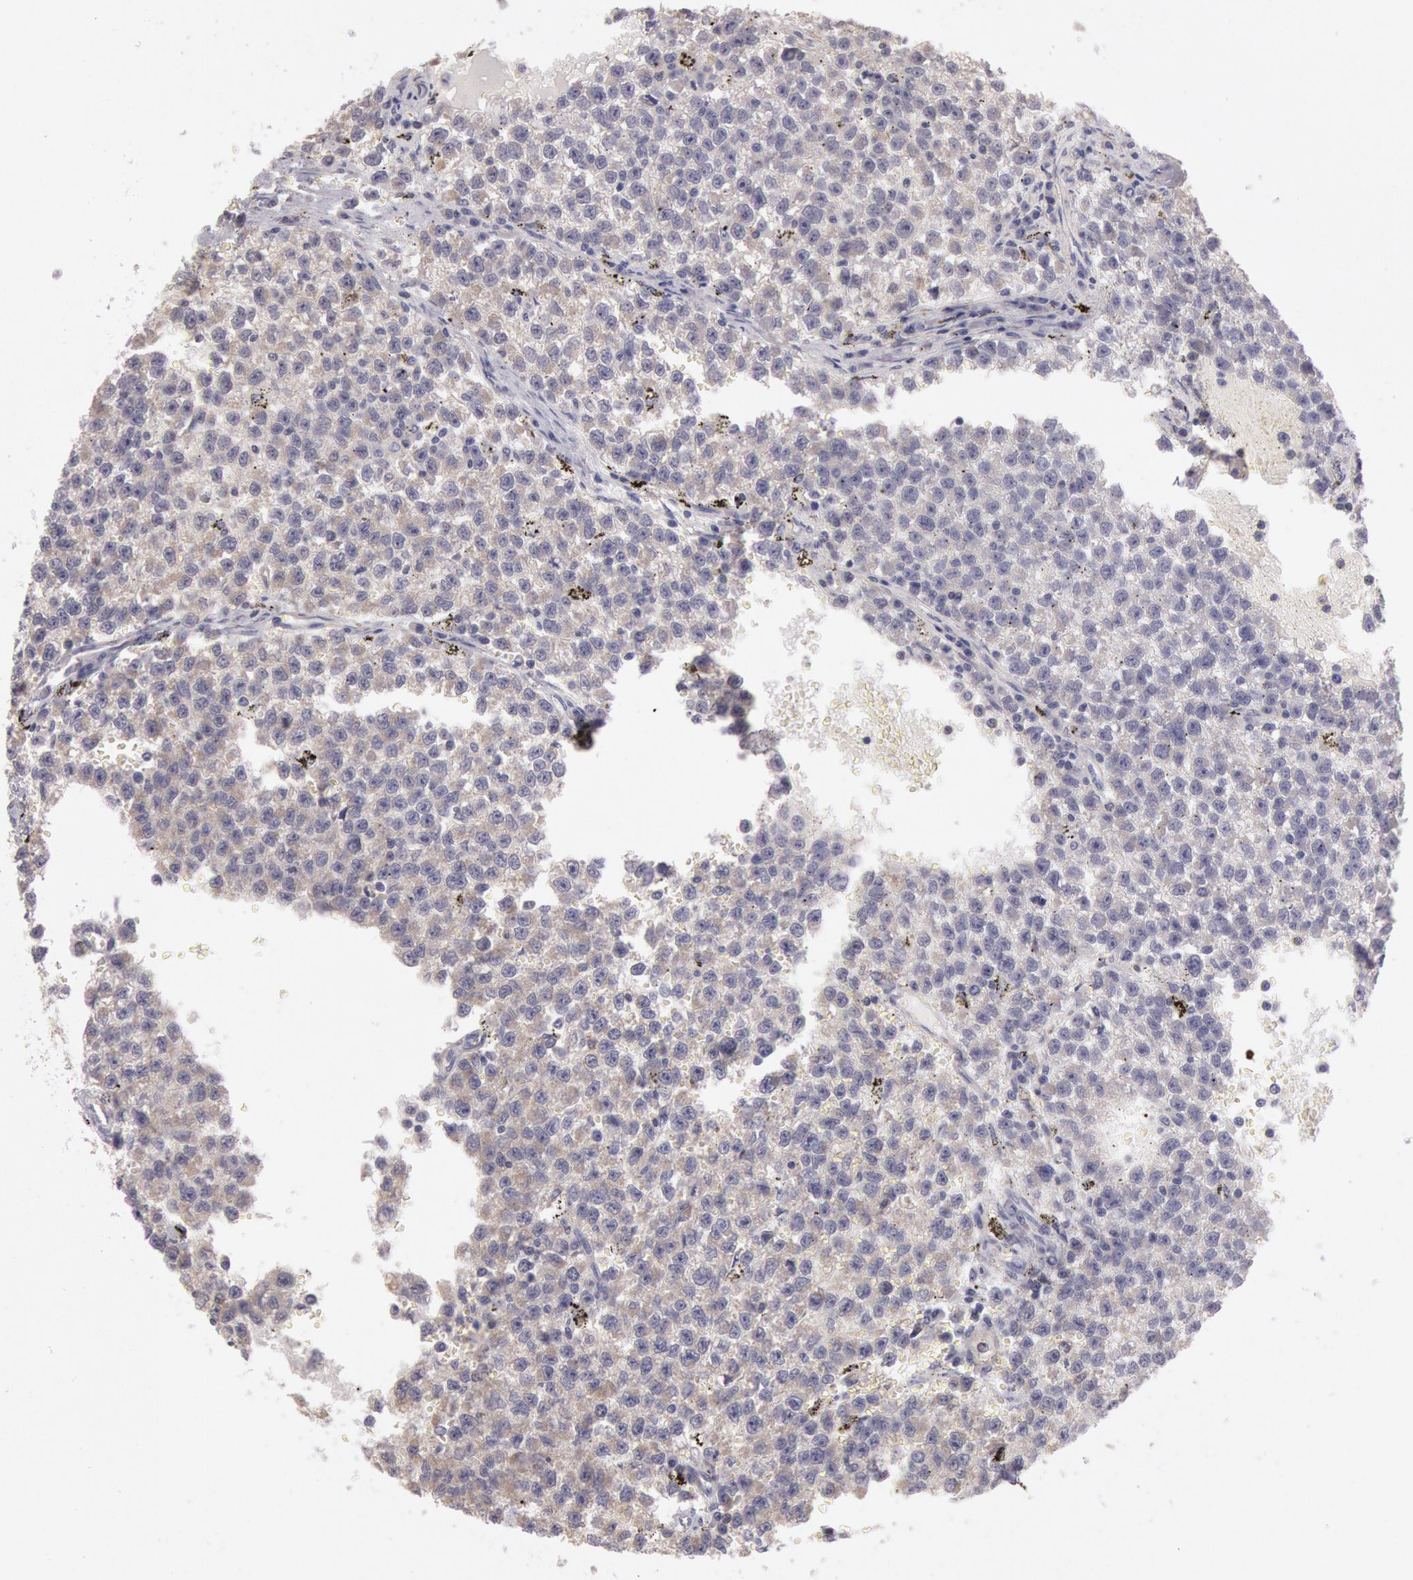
{"staining": {"intensity": "weak", "quantity": ">75%", "location": "cytoplasmic/membranous"}, "tissue": "testis cancer", "cell_type": "Tumor cells", "image_type": "cancer", "snomed": [{"axis": "morphology", "description": "Seminoma, NOS"}, {"axis": "topography", "description": "Testis"}], "caption": "Immunohistochemistry (IHC) (DAB) staining of human testis cancer reveals weak cytoplasmic/membranous protein expression in about >75% of tumor cells.", "gene": "NMT2", "patient": {"sex": "male", "age": 35}}